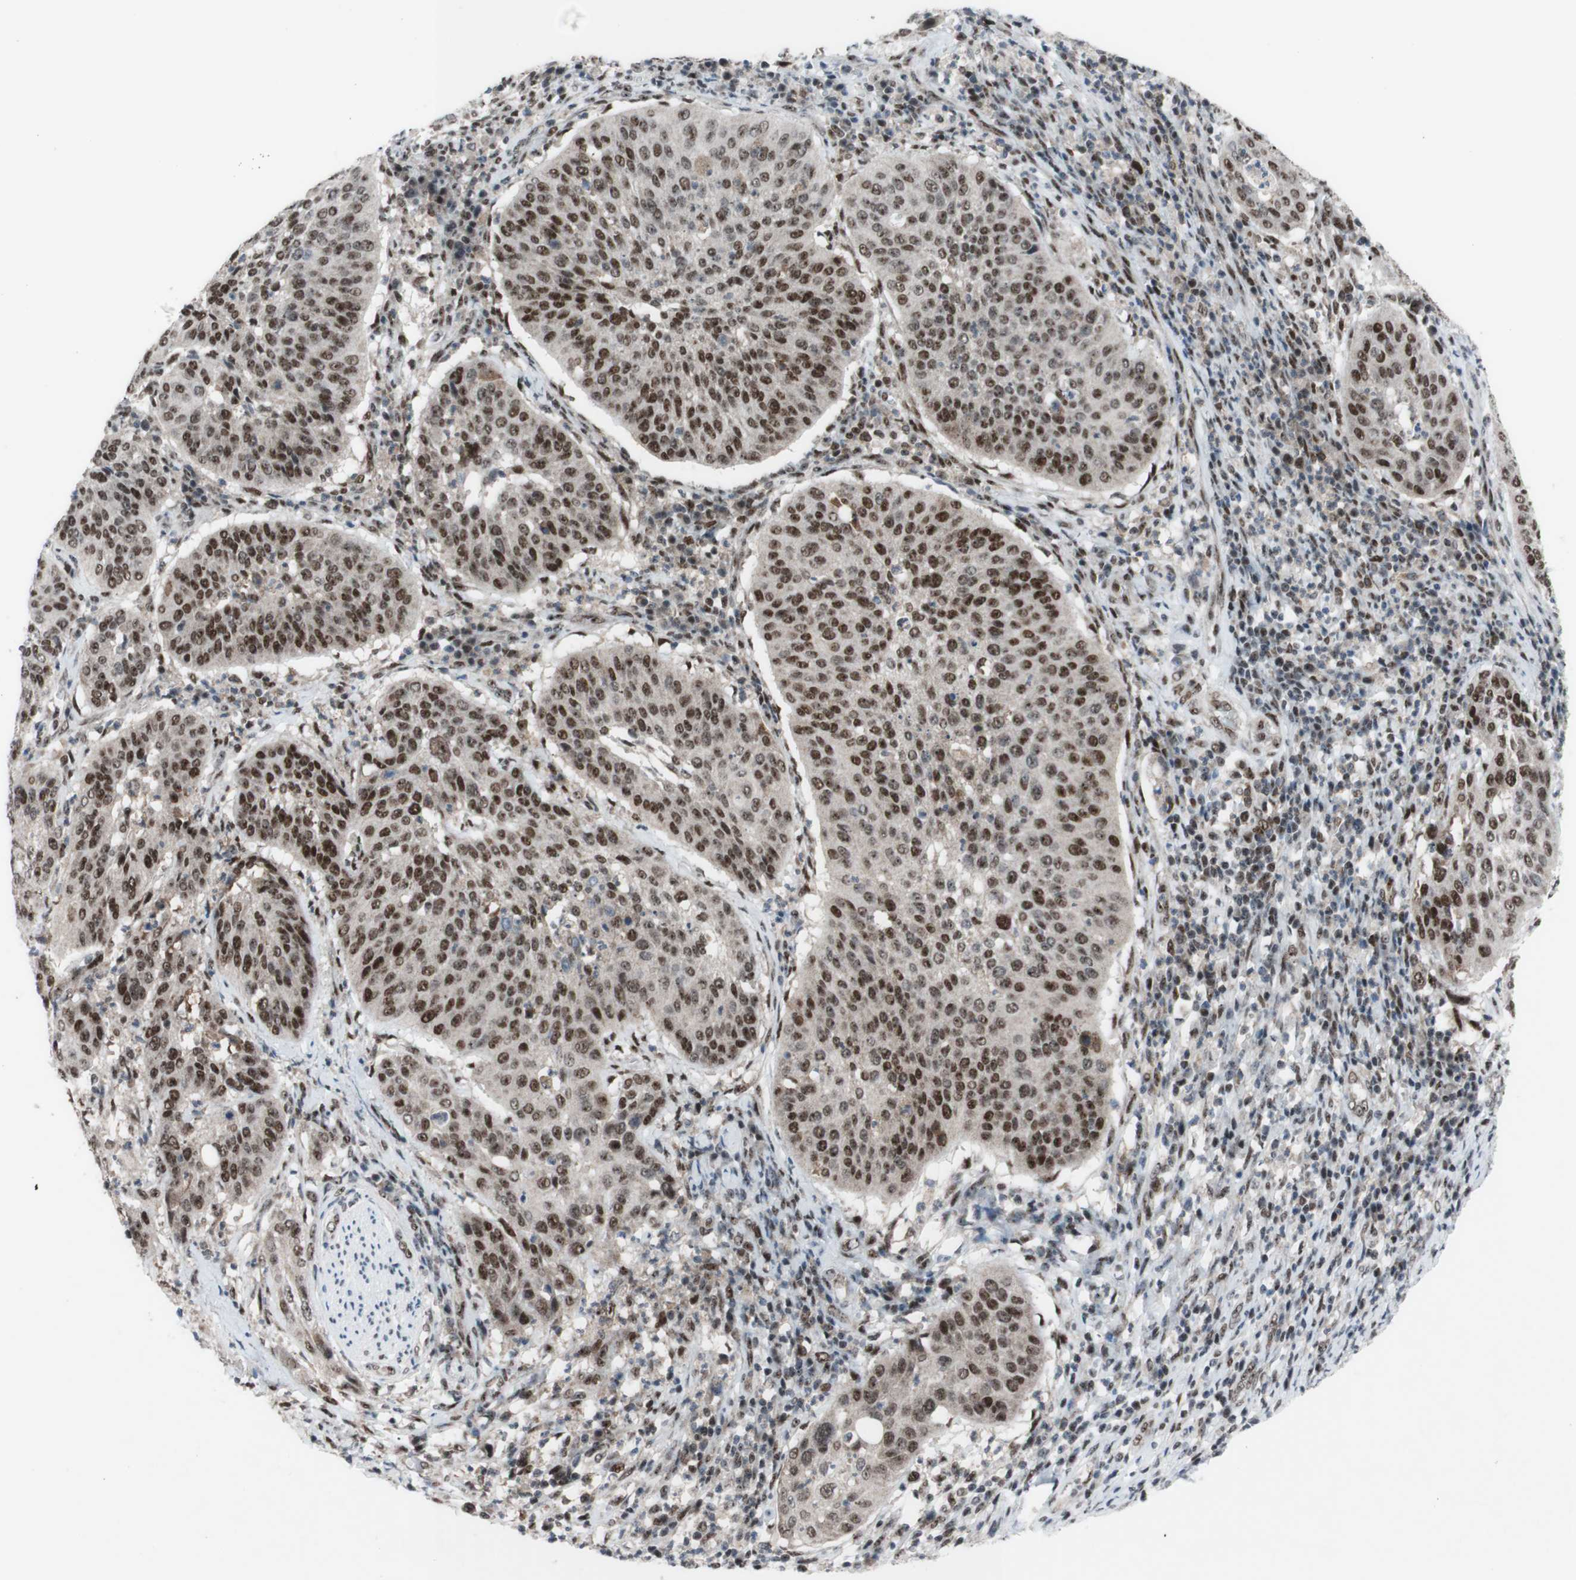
{"staining": {"intensity": "moderate", "quantity": ">75%", "location": "nuclear"}, "tissue": "cervical cancer", "cell_type": "Tumor cells", "image_type": "cancer", "snomed": [{"axis": "morphology", "description": "Normal tissue, NOS"}, {"axis": "morphology", "description": "Squamous cell carcinoma, NOS"}, {"axis": "topography", "description": "Cervix"}], "caption": "This is an image of immunohistochemistry (IHC) staining of cervical cancer (squamous cell carcinoma), which shows moderate staining in the nuclear of tumor cells.", "gene": "POLR1A", "patient": {"sex": "female", "age": 39}}